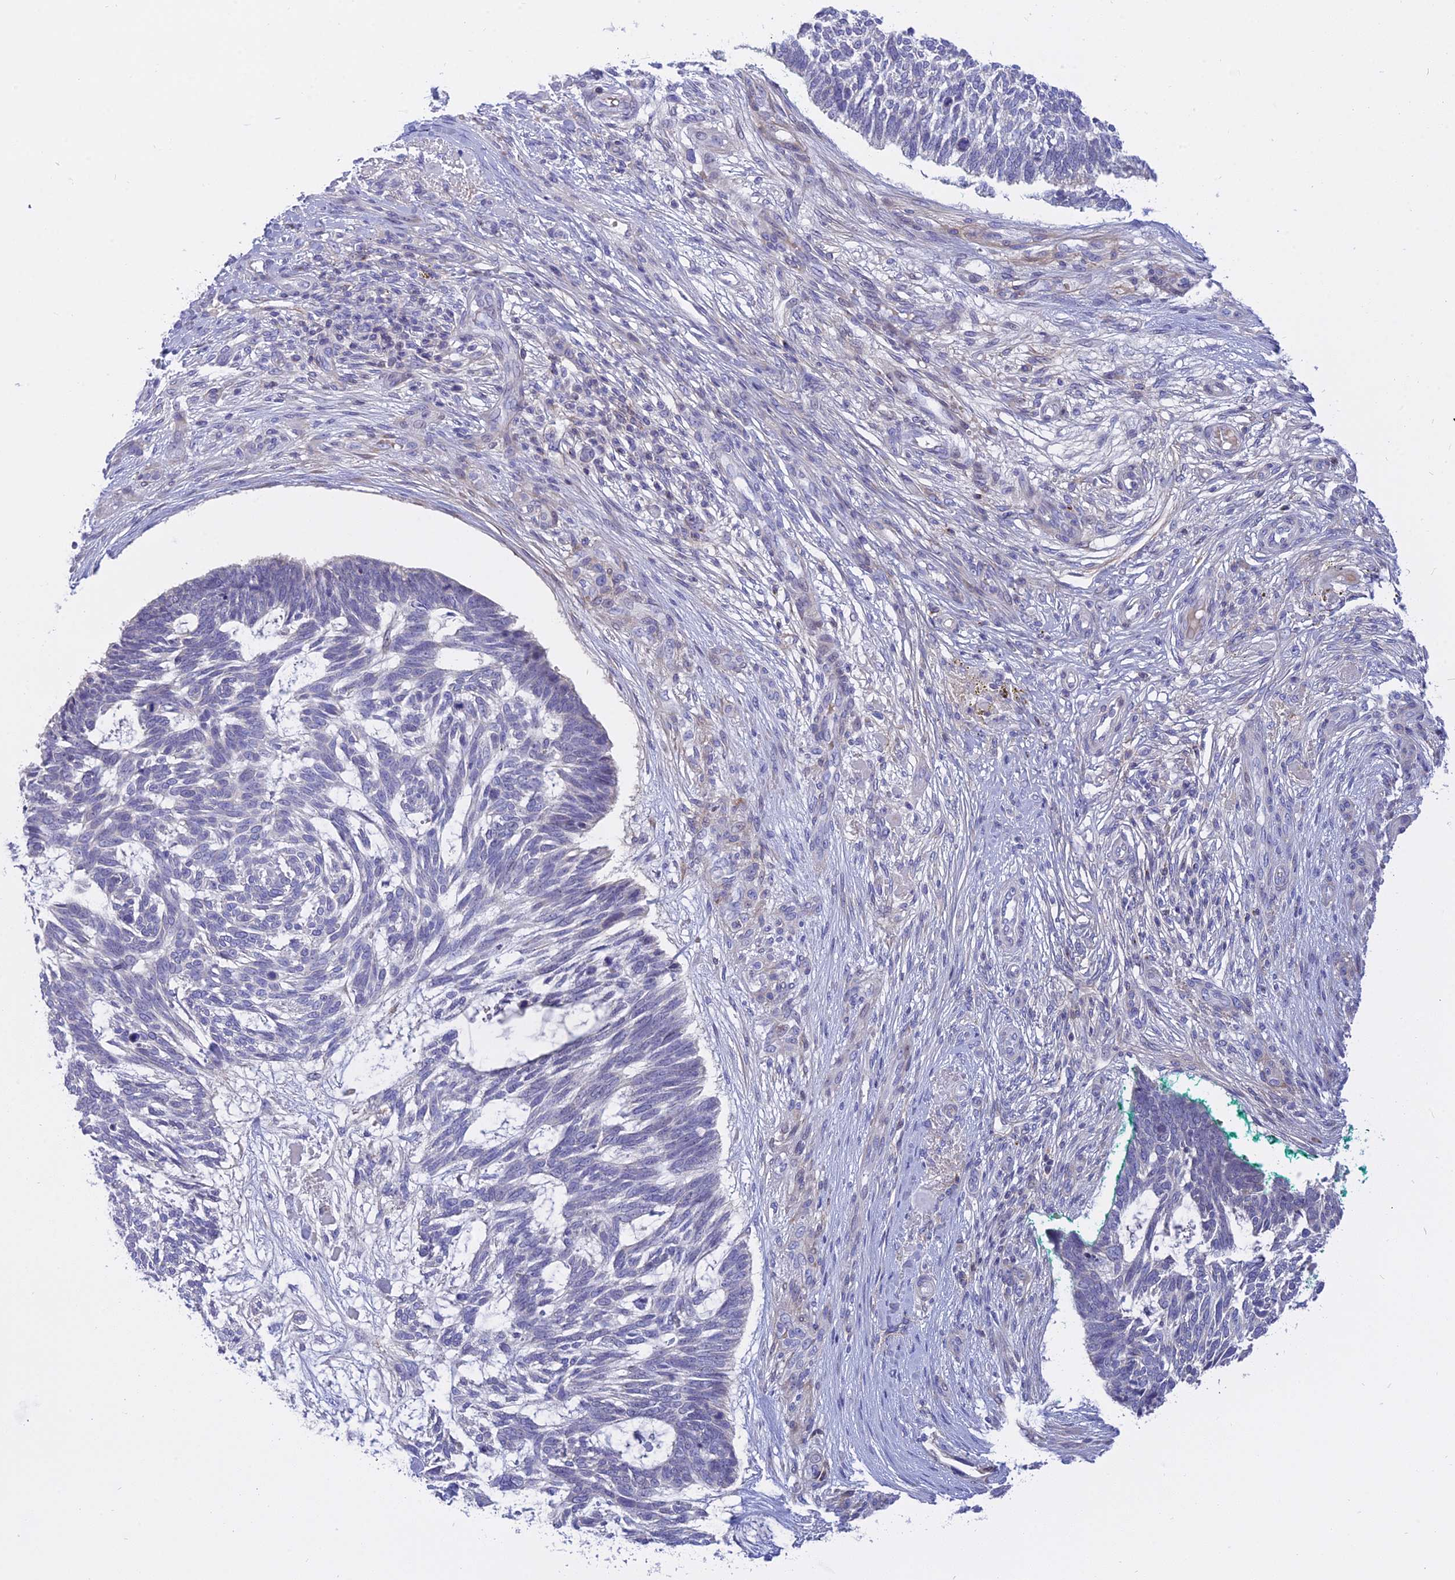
{"staining": {"intensity": "negative", "quantity": "none", "location": "none"}, "tissue": "skin cancer", "cell_type": "Tumor cells", "image_type": "cancer", "snomed": [{"axis": "morphology", "description": "Basal cell carcinoma"}, {"axis": "topography", "description": "Skin"}], "caption": "A high-resolution image shows immunohistochemistry (IHC) staining of skin cancer, which reveals no significant staining in tumor cells.", "gene": "MBD3L1", "patient": {"sex": "male", "age": 88}}